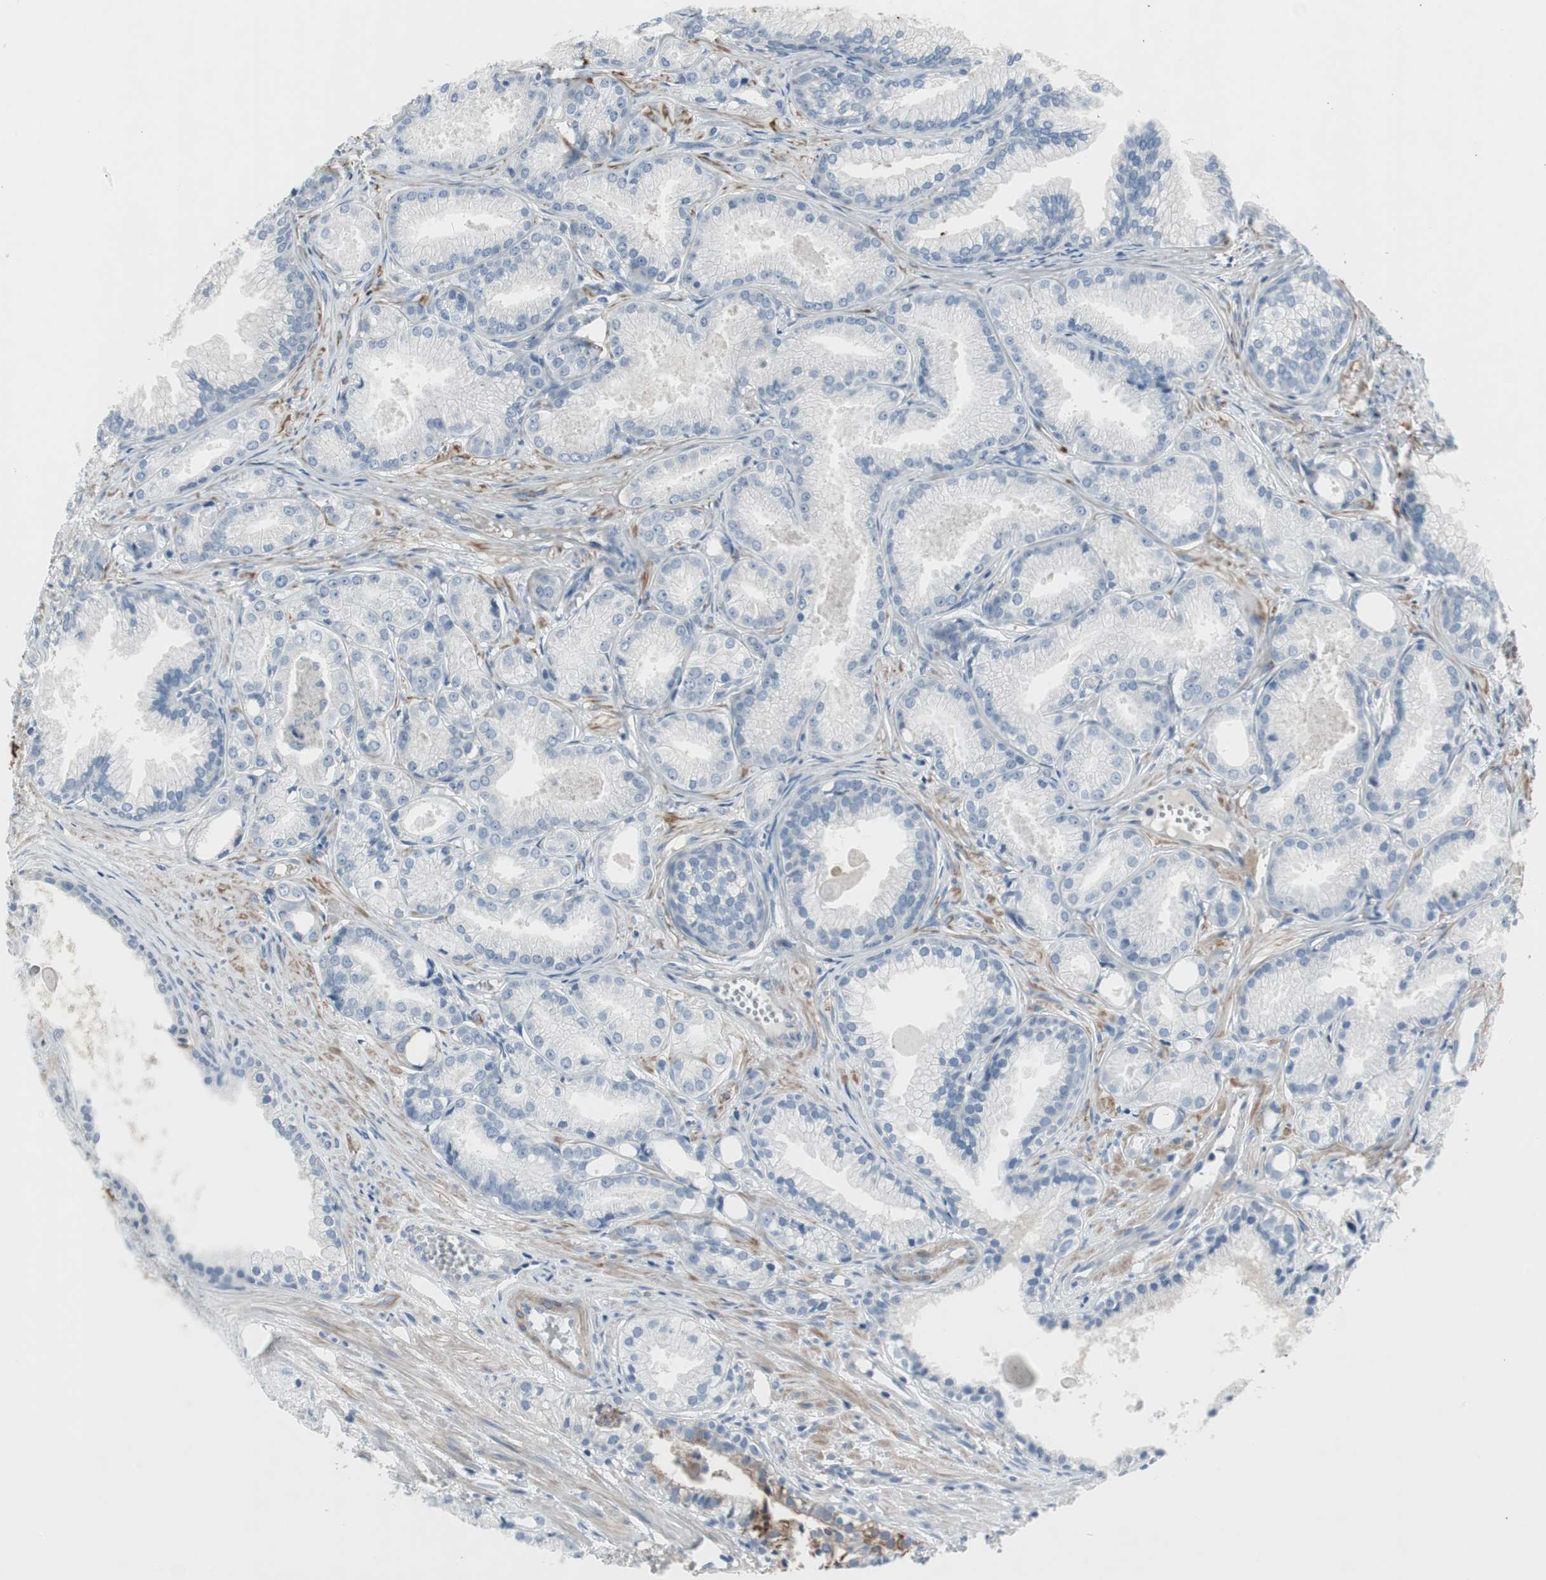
{"staining": {"intensity": "strong", "quantity": "<25%", "location": "cytoplasmic/membranous"}, "tissue": "prostate cancer", "cell_type": "Tumor cells", "image_type": "cancer", "snomed": [{"axis": "morphology", "description": "Adenocarcinoma, Low grade"}, {"axis": "topography", "description": "Prostate"}], "caption": "Human prostate cancer stained with a brown dye exhibits strong cytoplasmic/membranous positive expression in approximately <25% of tumor cells.", "gene": "PIGR", "patient": {"sex": "male", "age": 72}}